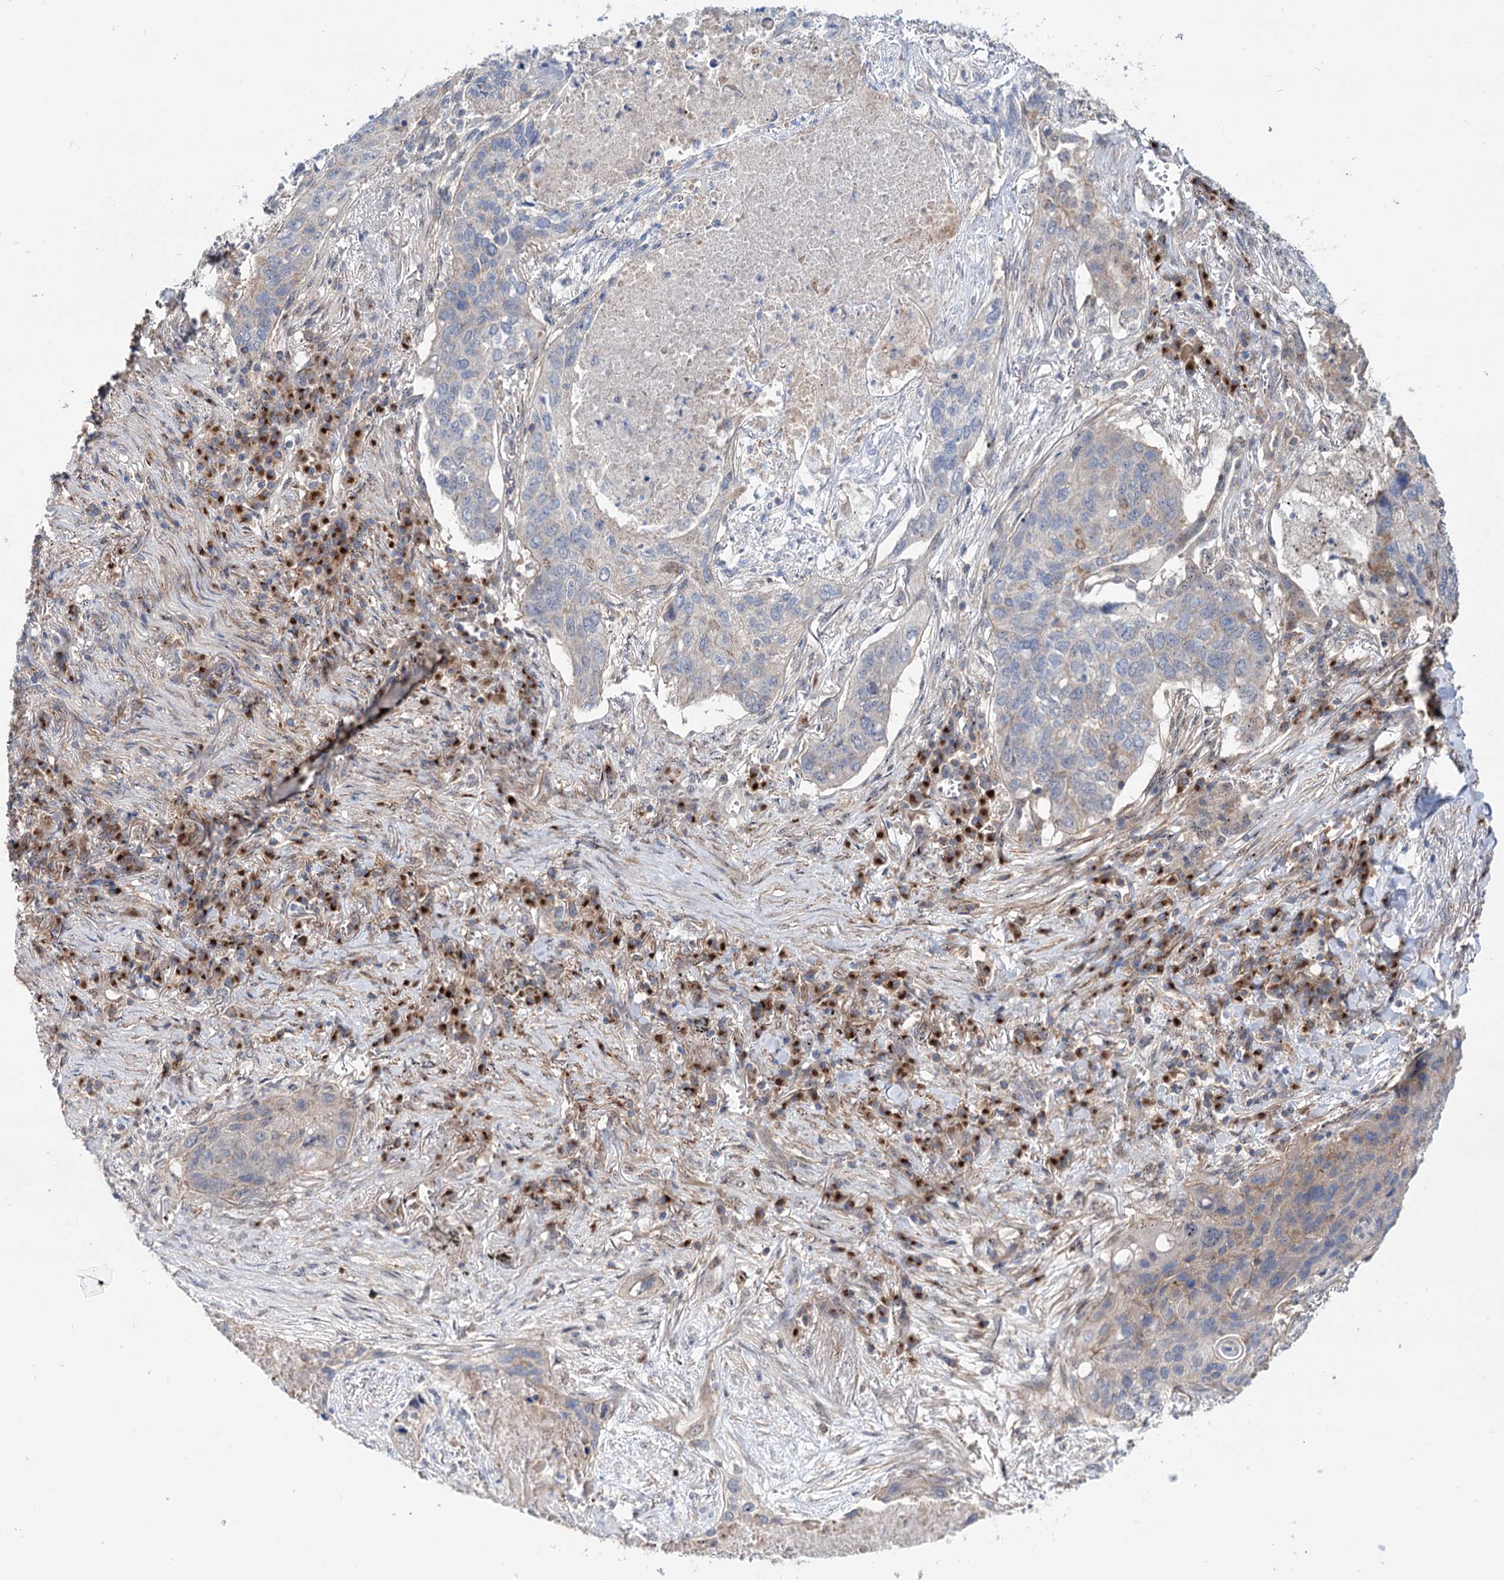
{"staining": {"intensity": "weak", "quantity": "<25%", "location": "cytoplasmic/membranous"}, "tissue": "lung cancer", "cell_type": "Tumor cells", "image_type": "cancer", "snomed": [{"axis": "morphology", "description": "Squamous cell carcinoma, NOS"}, {"axis": "topography", "description": "Lung"}], "caption": "High power microscopy micrograph of an IHC micrograph of lung squamous cell carcinoma, revealing no significant staining in tumor cells.", "gene": "SEC24A", "patient": {"sex": "female", "age": 63}}